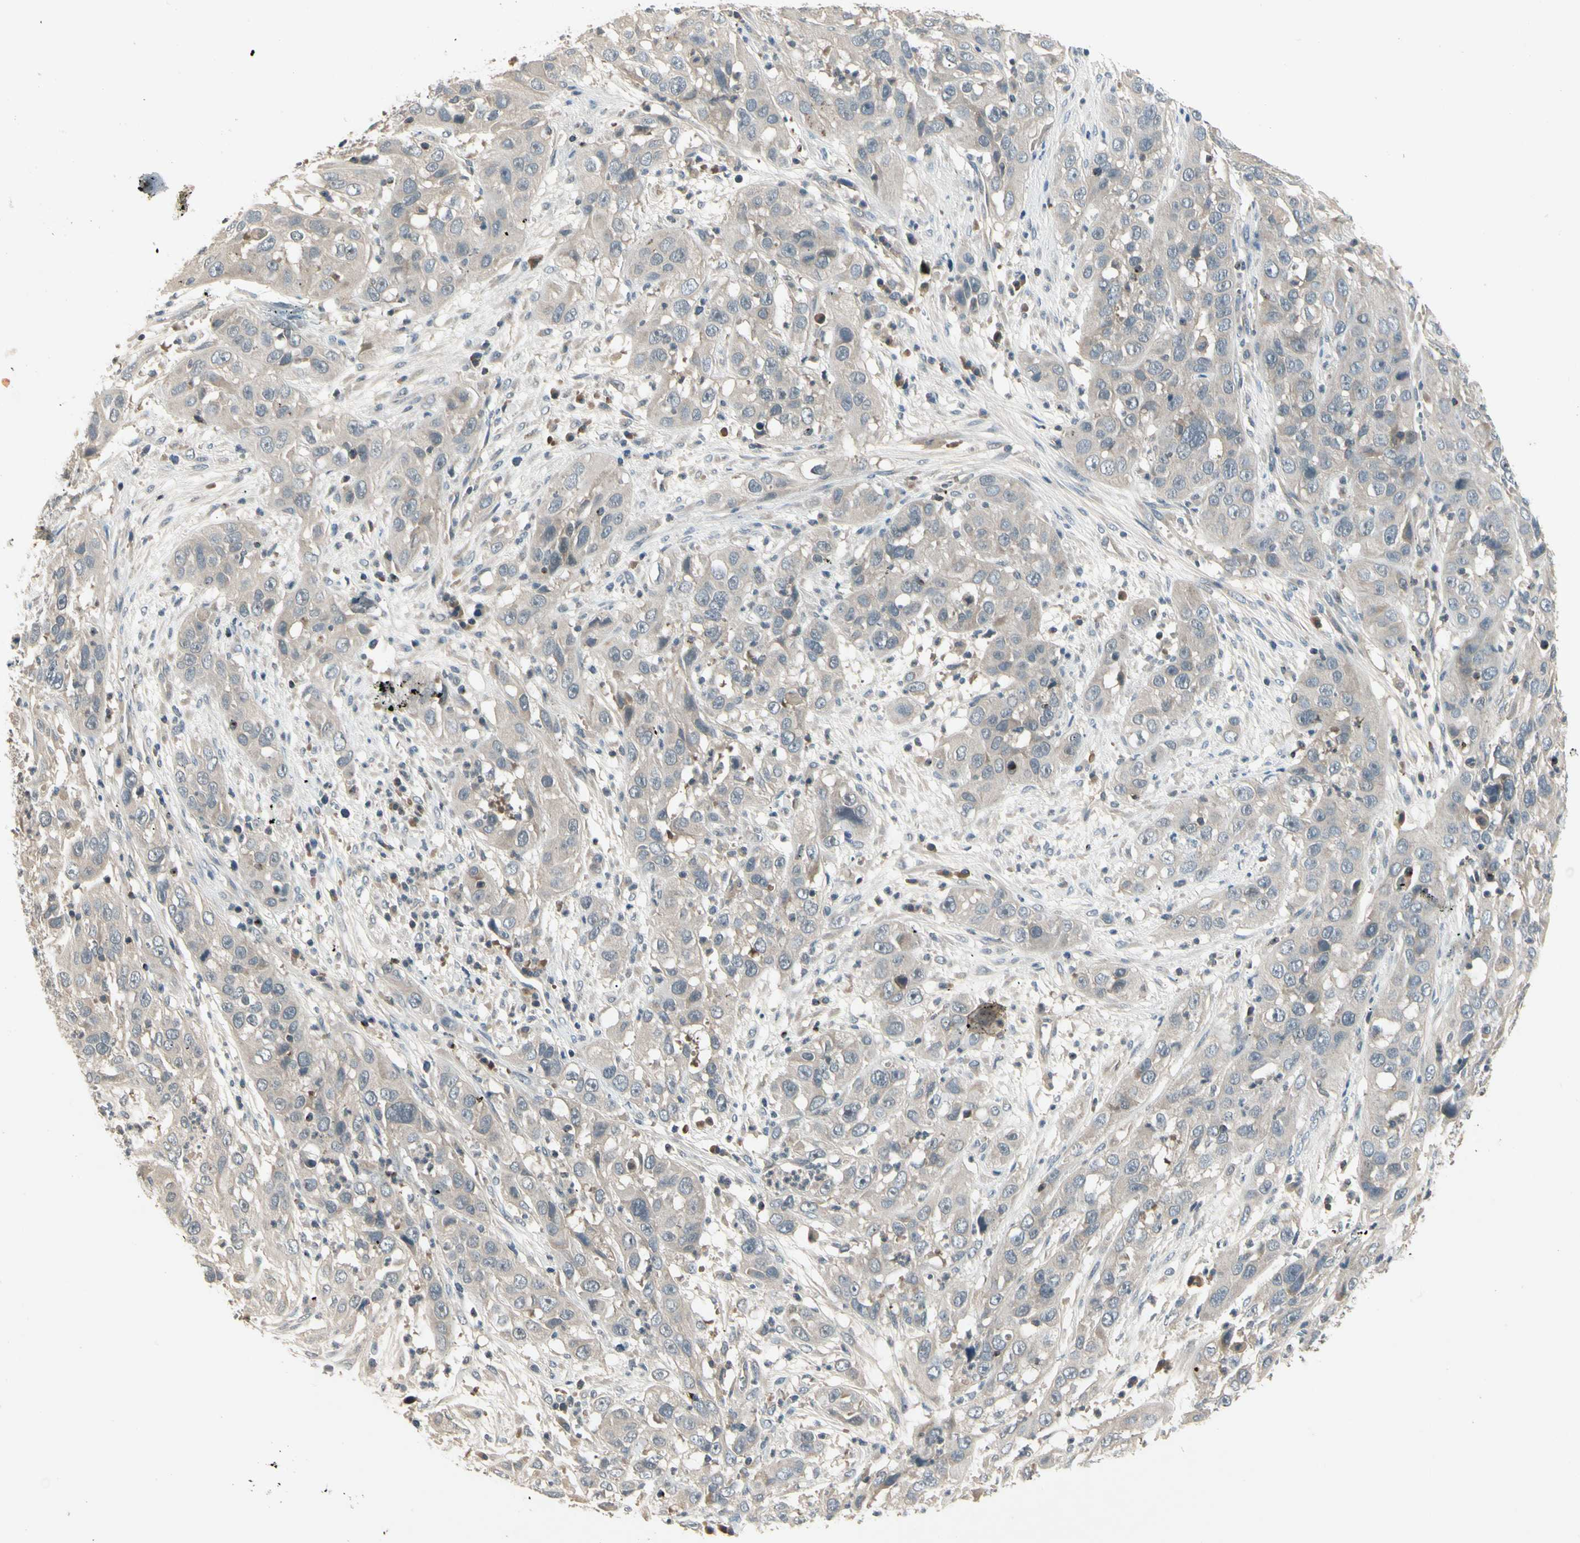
{"staining": {"intensity": "weak", "quantity": ">75%", "location": "cytoplasmic/membranous"}, "tissue": "cervical cancer", "cell_type": "Tumor cells", "image_type": "cancer", "snomed": [{"axis": "morphology", "description": "Squamous cell carcinoma, NOS"}, {"axis": "topography", "description": "Cervix"}], "caption": "This is an image of immunohistochemistry staining of squamous cell carcinoma (cervical), which shows weak expression in the cytoplasmic/membranous of tumor cells.", "gene": "CCL4", "patient": {"sex": "female", "age": 32}}